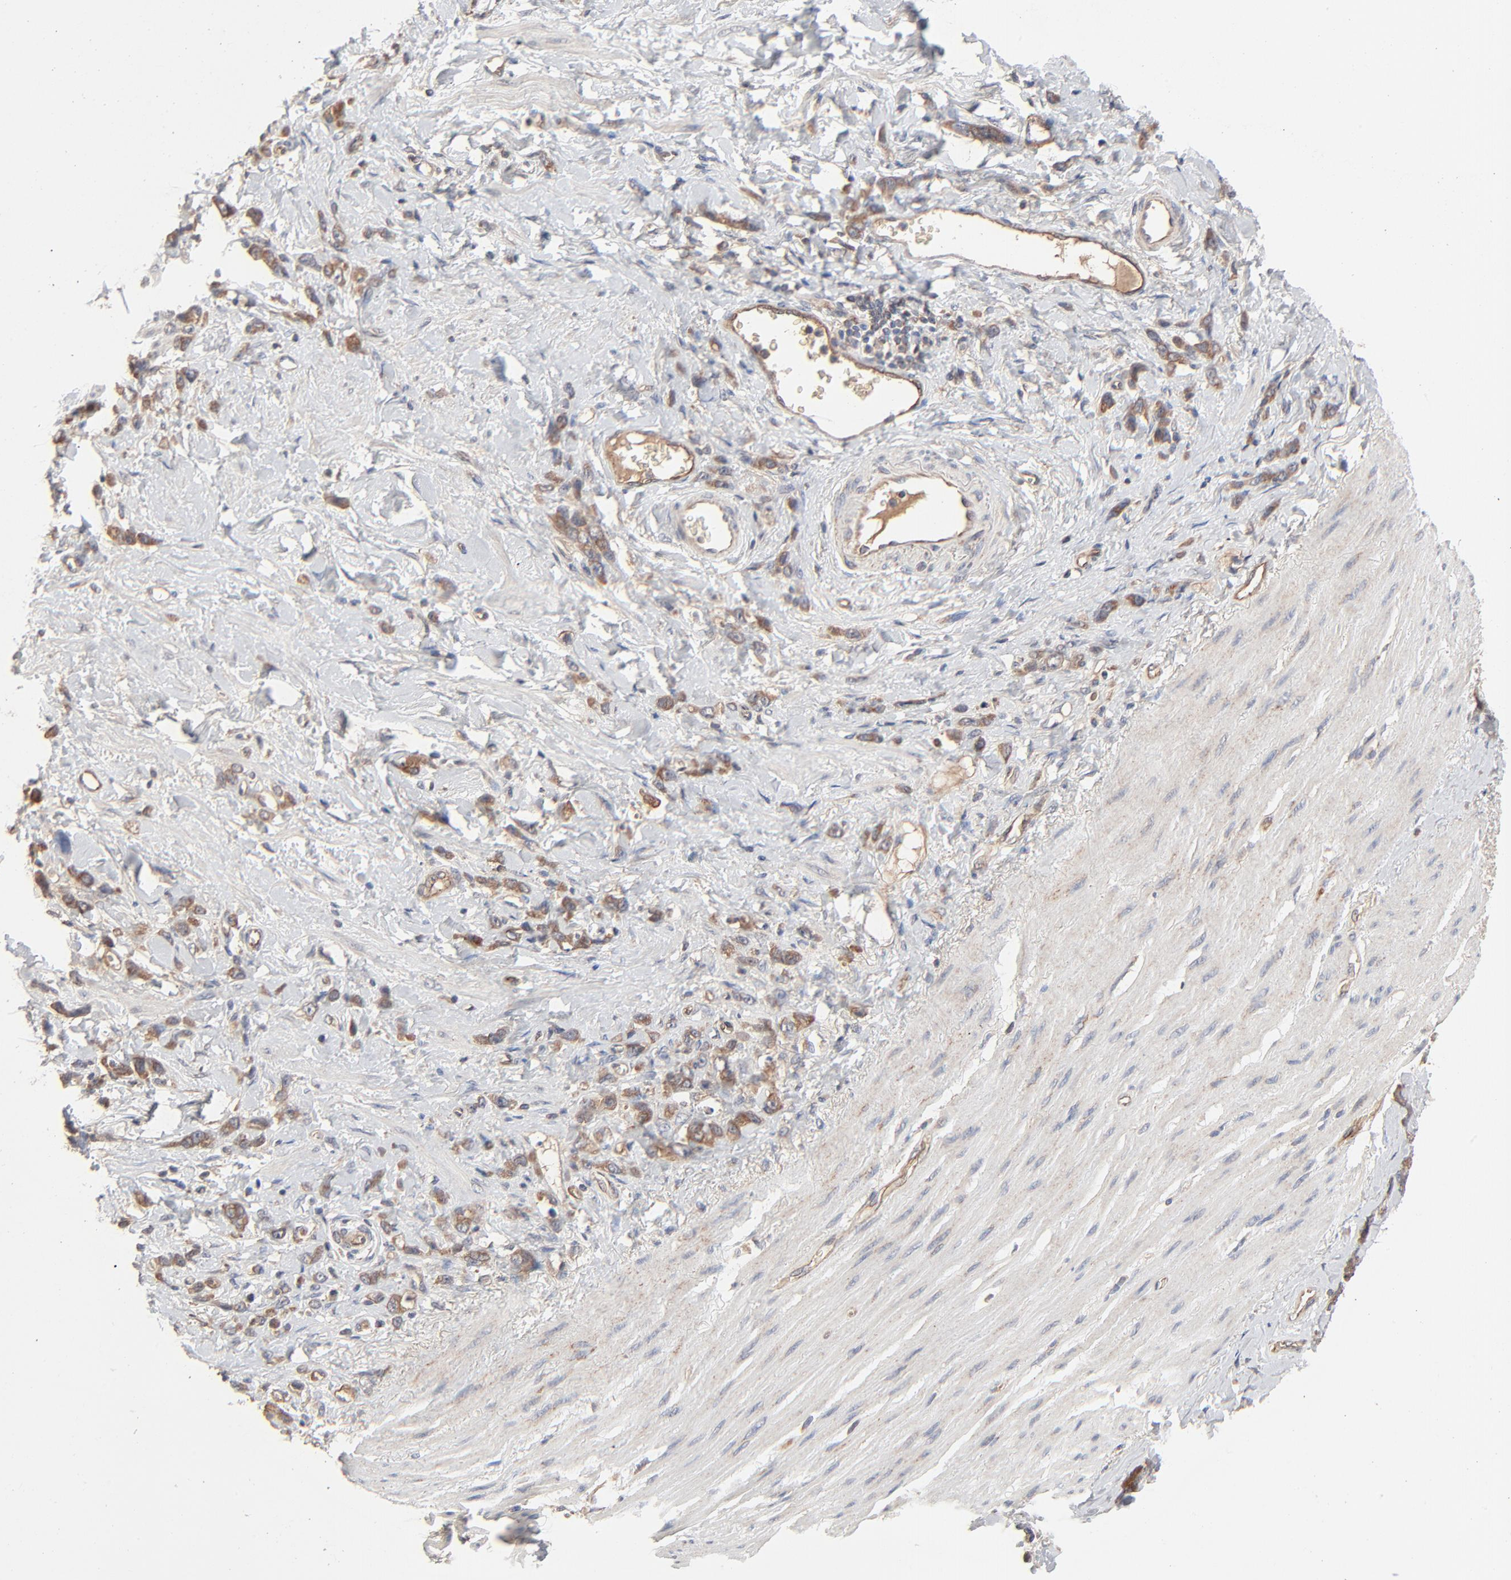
{"staining": {"intensity": "moderate", "quantity": ">75%", "location": "cytoplasmic/membranous"}, "tissue": "stomach cancer", "cell_type": "Tumor cells", "image_type": "cancer", "snomed": [{"axis": "morphology", "description": "Normal tissue, NOS"}, {"axis": "morphology", "description": "Adenocarcinoma, NOS"}, {"axis": "topography", "description": "Stomach"}], "caption": "A histopathology image of stomach adenocarcinoma stained for a protein reveals moderate cytoplasmic/membranous brown staining in tumor cells.", "gene": "ABLIM3", "patient": {"sex": "male", "age": 82}}